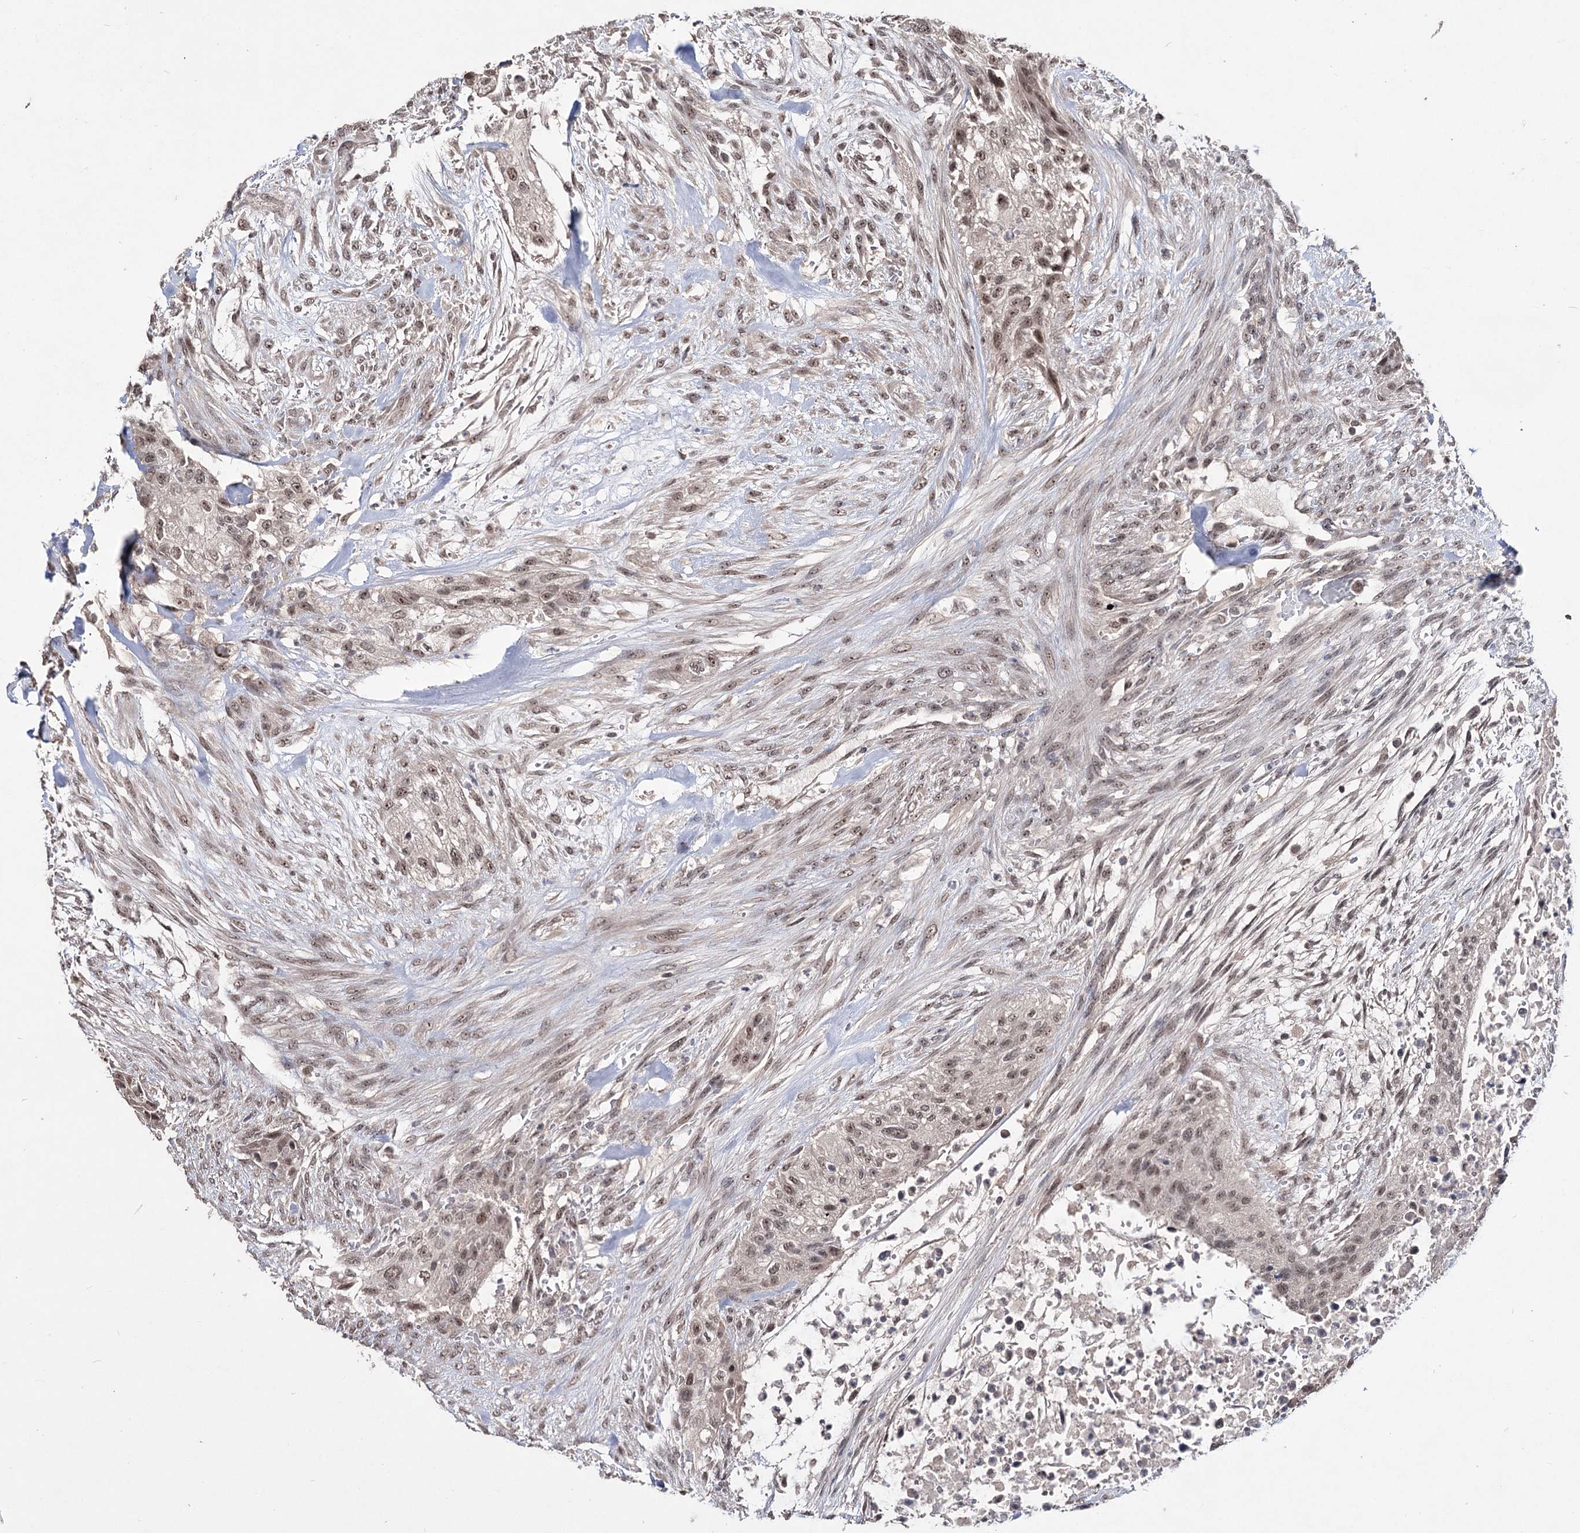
{"staining": {"intensity": "moderate", "quantity": ">75%", "location": "nuclear"}, "tissue": "urothelial cancer", "cell_type": "Tumor cells", "image_type": "cancer", "snomed": [{"axis": "morphology", "description": "Urothelial carcinoma, High grade"}, {"axis": "topography", "description": "Urinary bladder"}], "caption": "This is an image of IHC staining of high-grade urothelial carcinoma, which shows moderate positivity in the nuclear of tumor cells.", "gene": "VGLL4", "patient": {"sex": "male", "age": 35}}